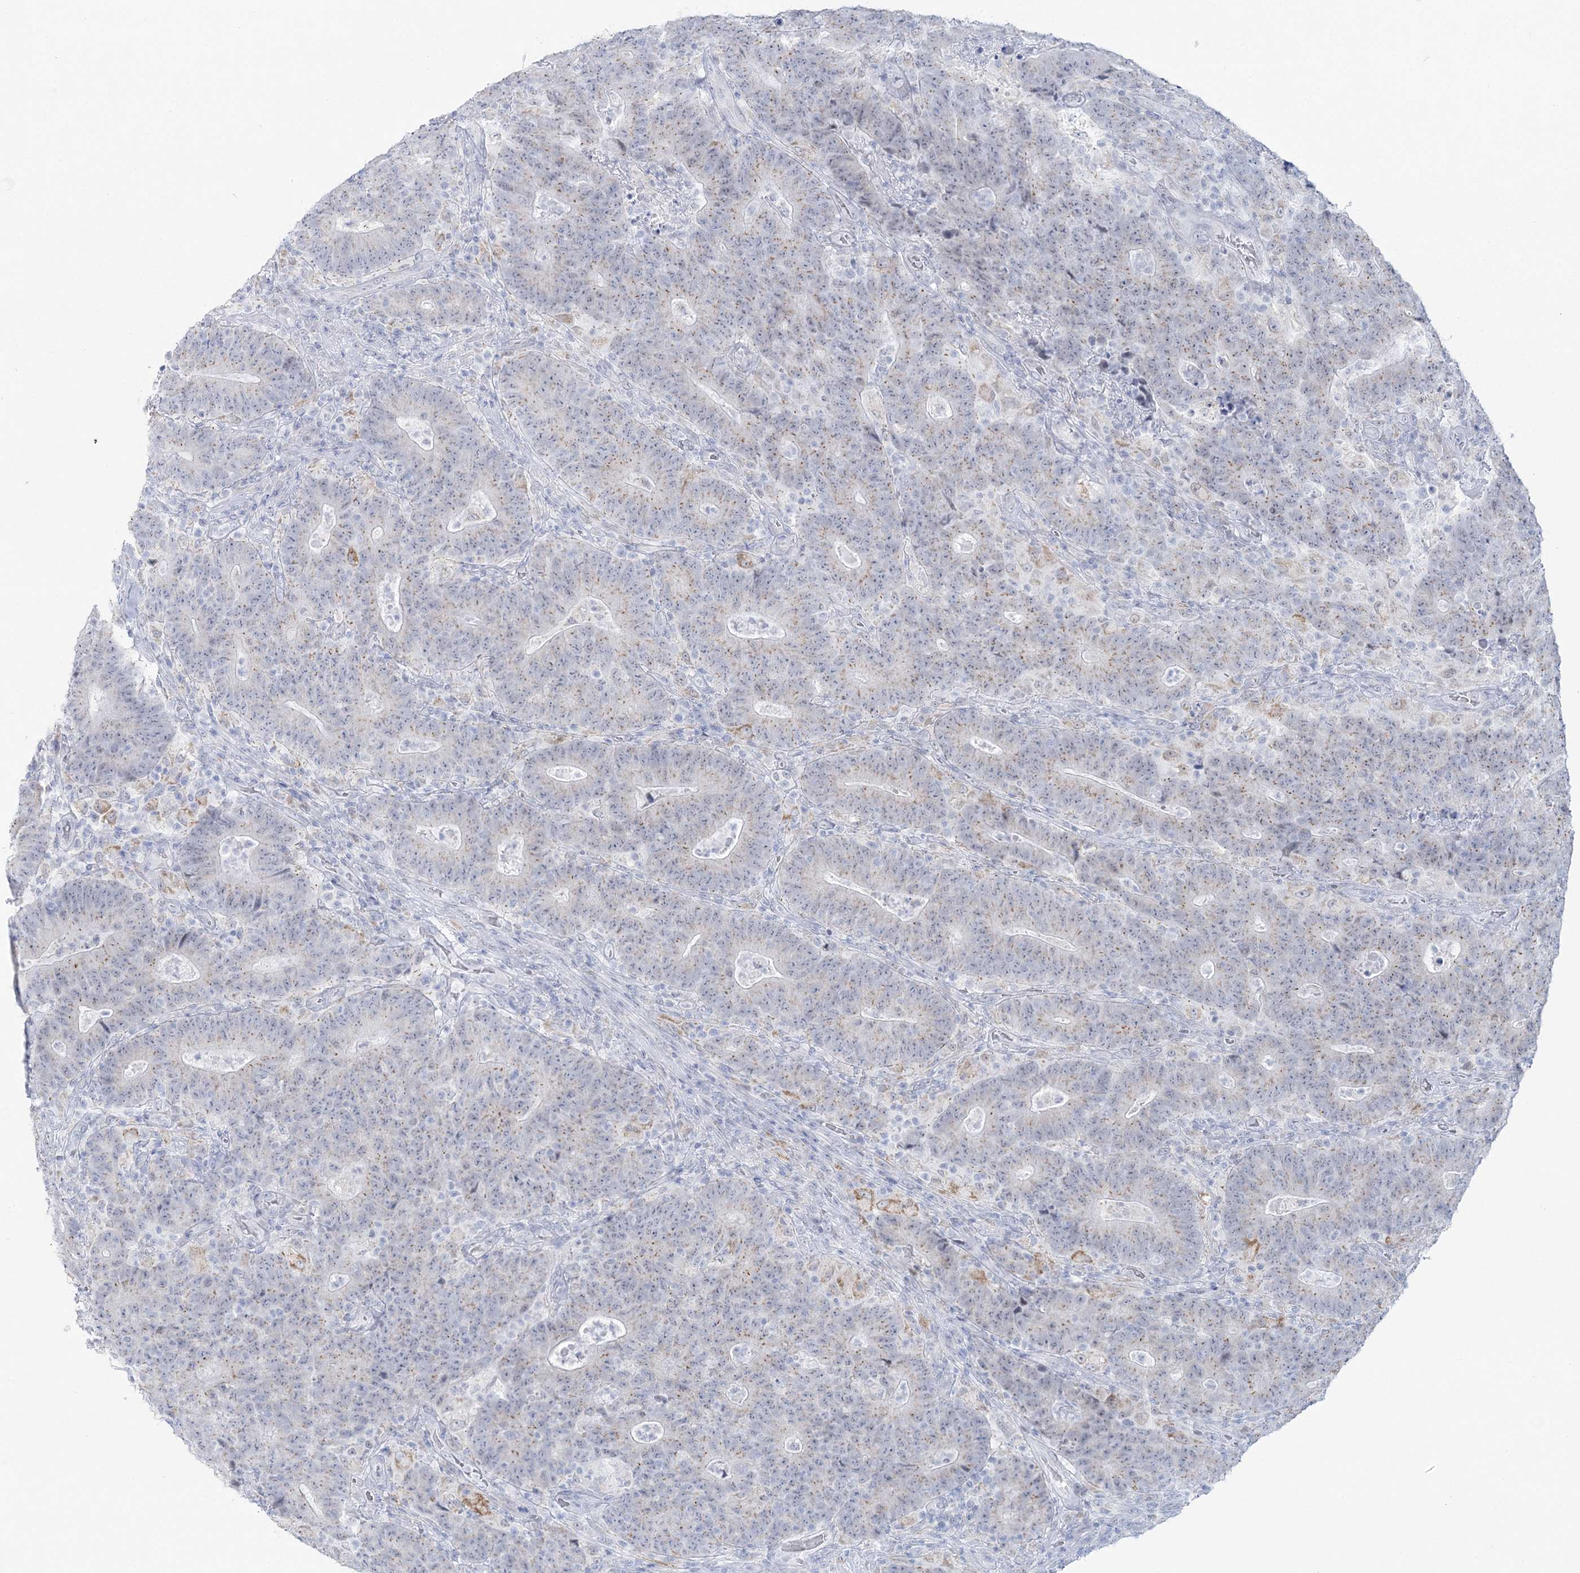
{"staining": {"intensity": "weak", "quantity": "25%-75%", "location": "cytoplasmic/membranous"}, "tissue": "colorectal cancer", "cell_type": "Tumor cells", "image_type": "cancer", "snomed": [{"axis": "morphology", "description": "Normal tissue, NOS"}, {"axis": "morphology", "description": "Adenocarcinoma, NOS"}, {"axis": "topography", "description": "Colon"}], "caption": "A photomicrograph of colorectal cancer stained for a protein demonstrates weak cytoplasmic/membranous brown staining in tumor cells. (IHC, brightfield microscopy, high magnification).", "gene": "ZNF843", "patient": {"sex": "female", "age": 75}}